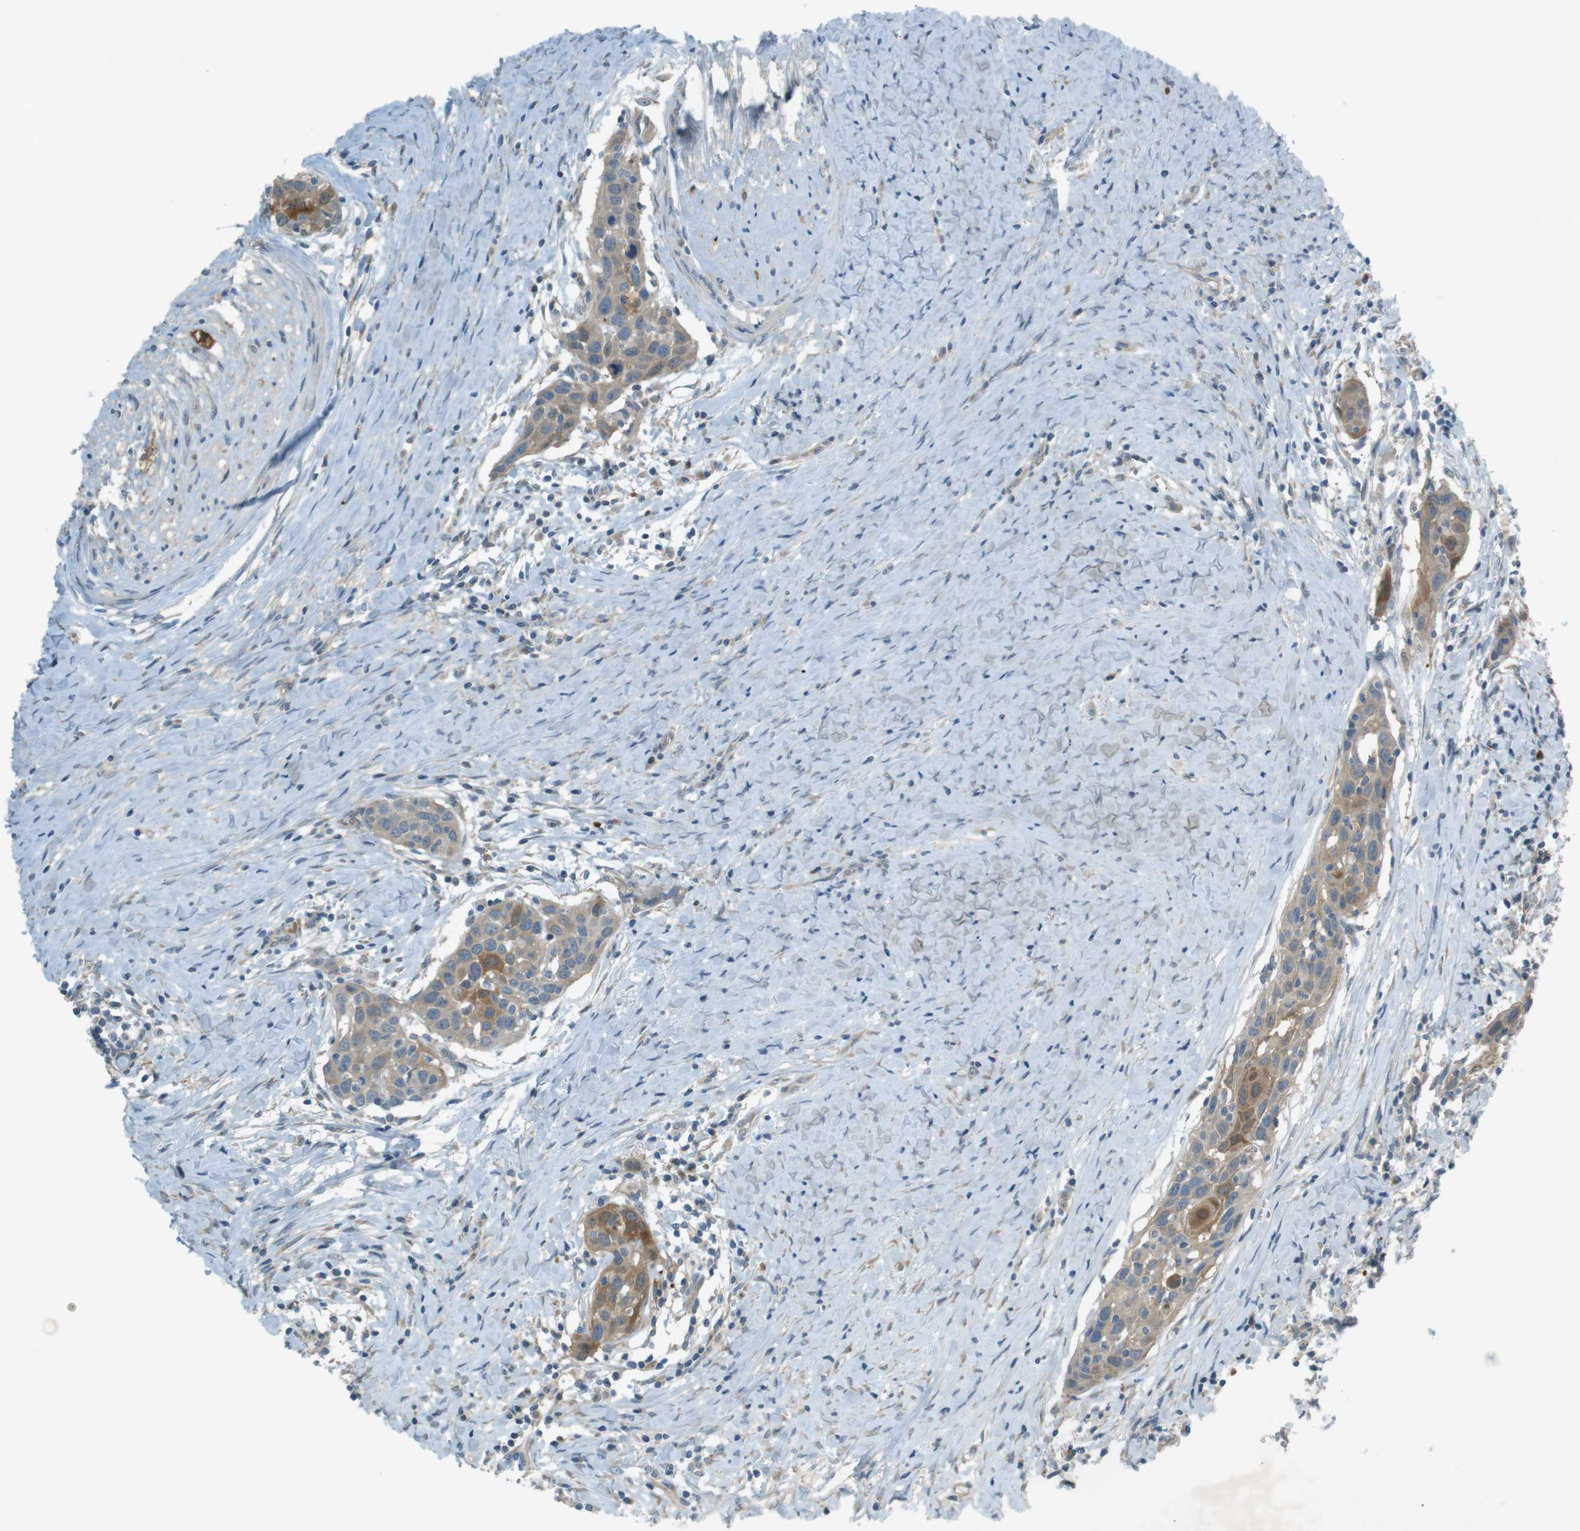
{"staining": {"intensity": "moderate", "quantity": "<25%", "location": "cytoplasmic/membranous"}, "tissue": "head and neck cancer", "cell_type": "Tumor cells", "image_type": "cancer", "snomed": [{"axis": "morphology", "description": "Squamous cell carcinoma, NOS"}, {"axis": "topography", "description": "Oral tissue"}, {"axis": "topography", "description": "Head-Neck"}], "caption": "Human head and neck cancer (squamous cell carcinoma) stained for a protein (brown) demonstrates moderate cytoplasmic/membranous positive expression in approximately <25% of tumor cells.", "gene": "TMEM41B", "patient": {"sex": "female", "age": 50}}